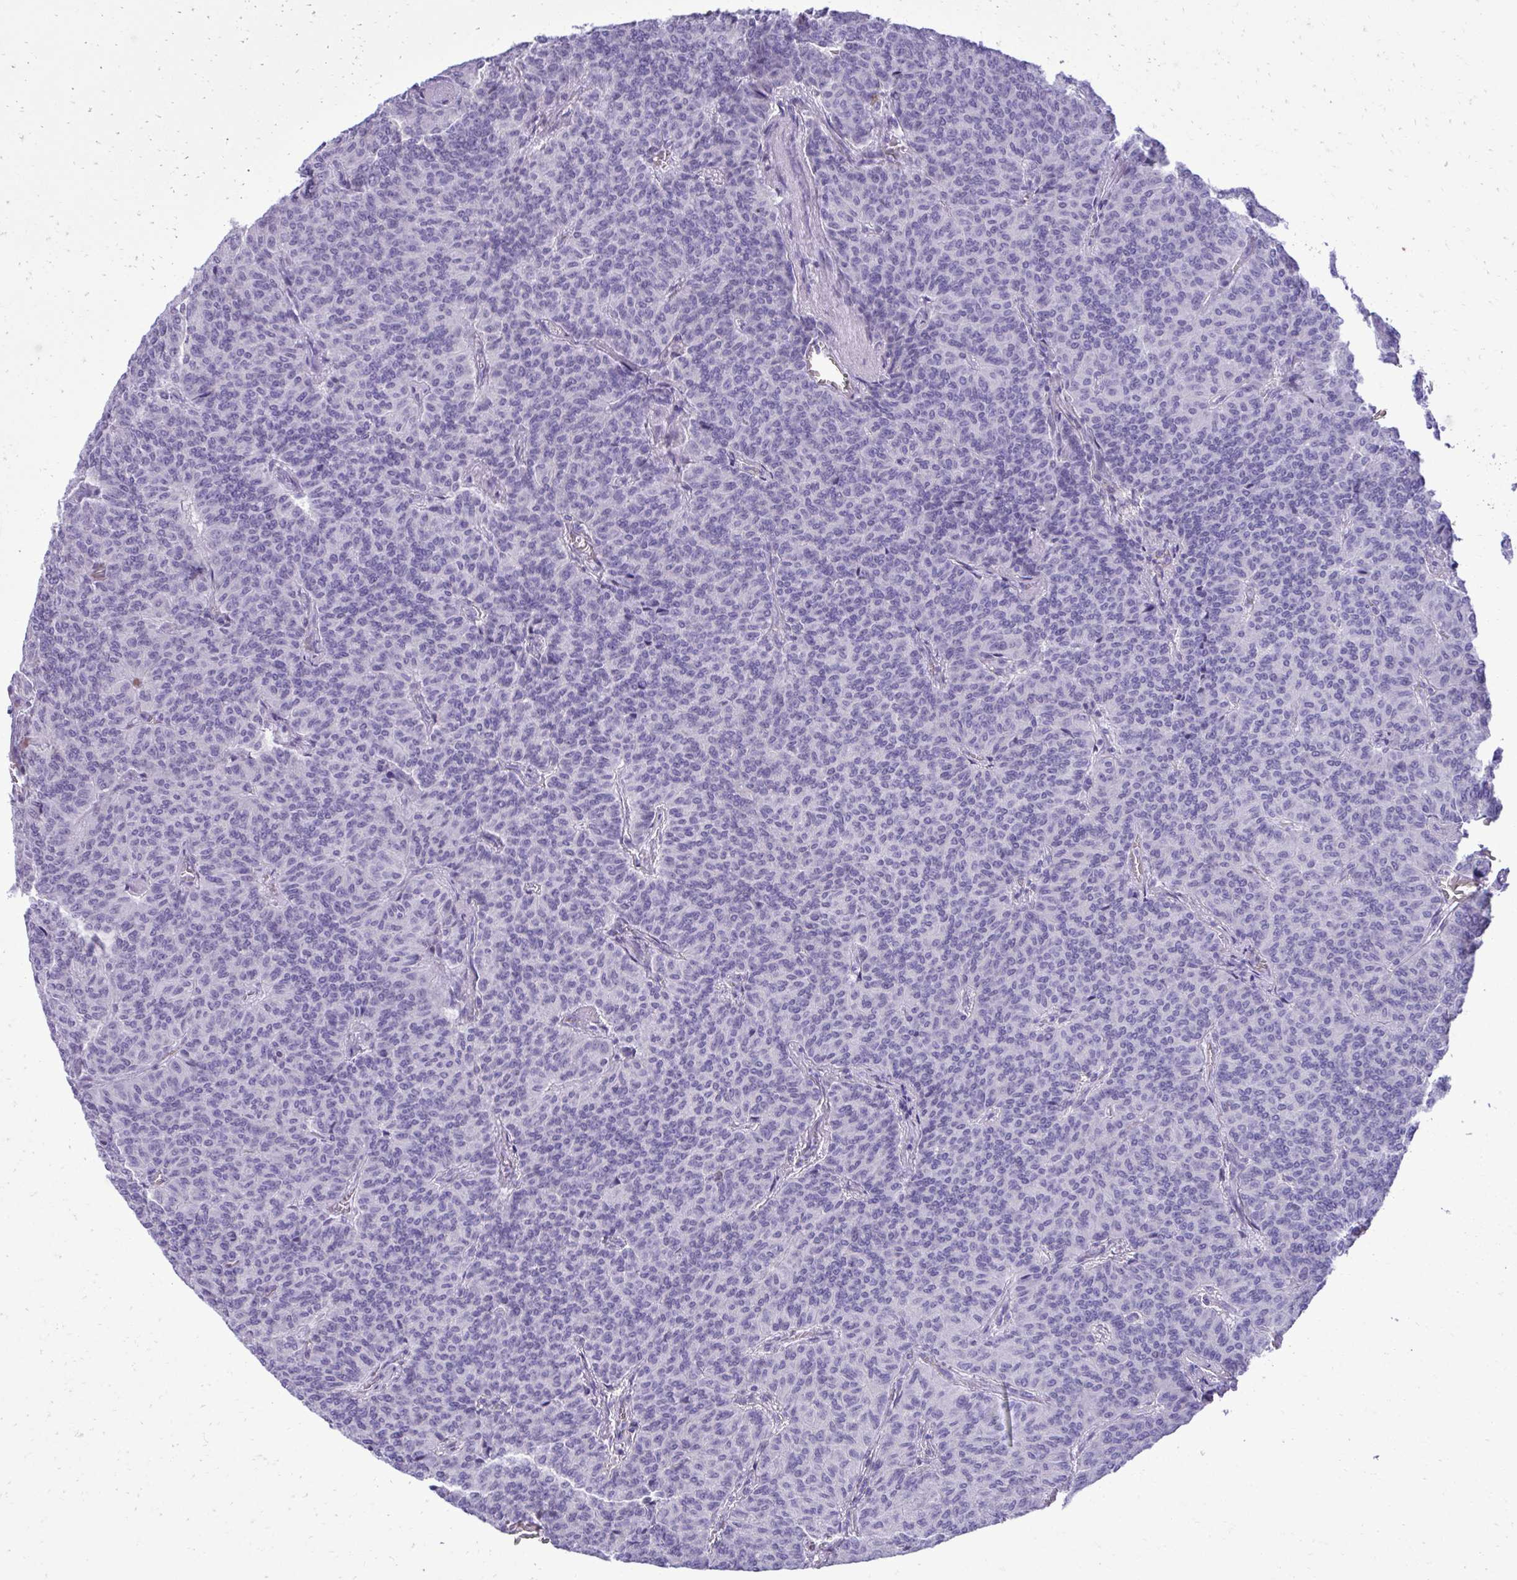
{"staining": {"intensity": "negative", "quantity": "none", "location": "none"}, "tissue": "carcinoid", "cell_type": "Tumor cells", "image_type": "cancer", "snomed": [{"axis": "morphology", "description": "Carcinoid, malignant, NOS"}, {"axis": "topography", "description": "Lung"}], "caption": "An immunohistochemistry (IHC) image of carcinoid is shown. There is no staining in tumor cells of carcinoid. (Brightfield microscopy of DAB immunohistochemistry (IHC) at high magnification).", "gene": "PITPNM3", "patient": {"sex": "male", "age": 61}}